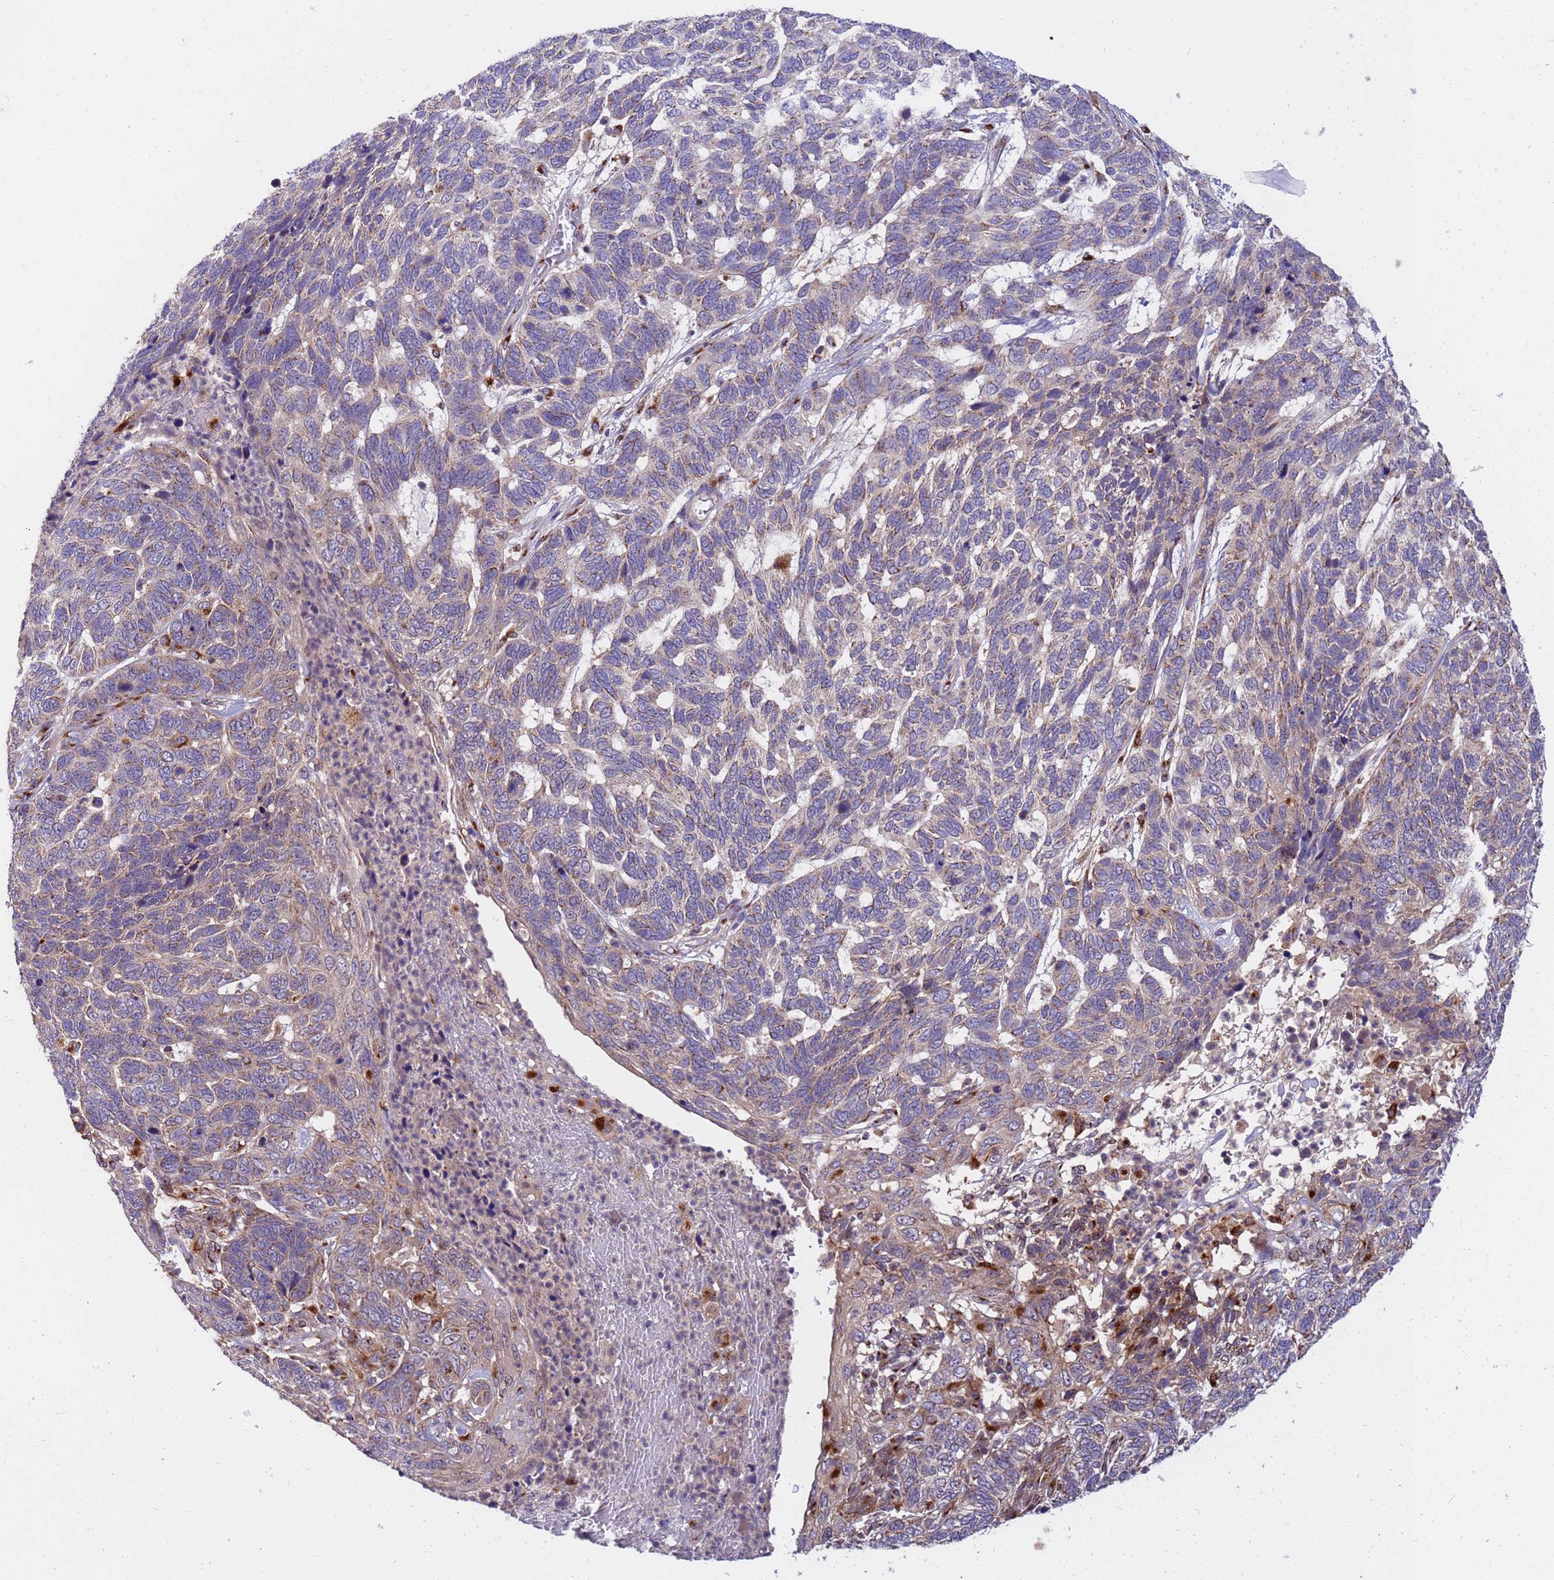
{"staining": {"intensity": "moderate", "quantity": "<25%", "location": "cytoplasmic/membranous"}, "tissue": "skin cancer", "cell_type": "Tumor cells", "image_type": "cancer", "snomed": [{"axis": "morphology", "description": "Basal cell carcinoma"}, {"axis": "topography", "description": "Skin"}], "caption": "Moderate cytoplasmic/membranous positivity is seen in about <25% of tumor cells in skin cancer (basal cell carcinoma).", "gene": "HPS3", "patient": {"sex": "female", "age": 65}}